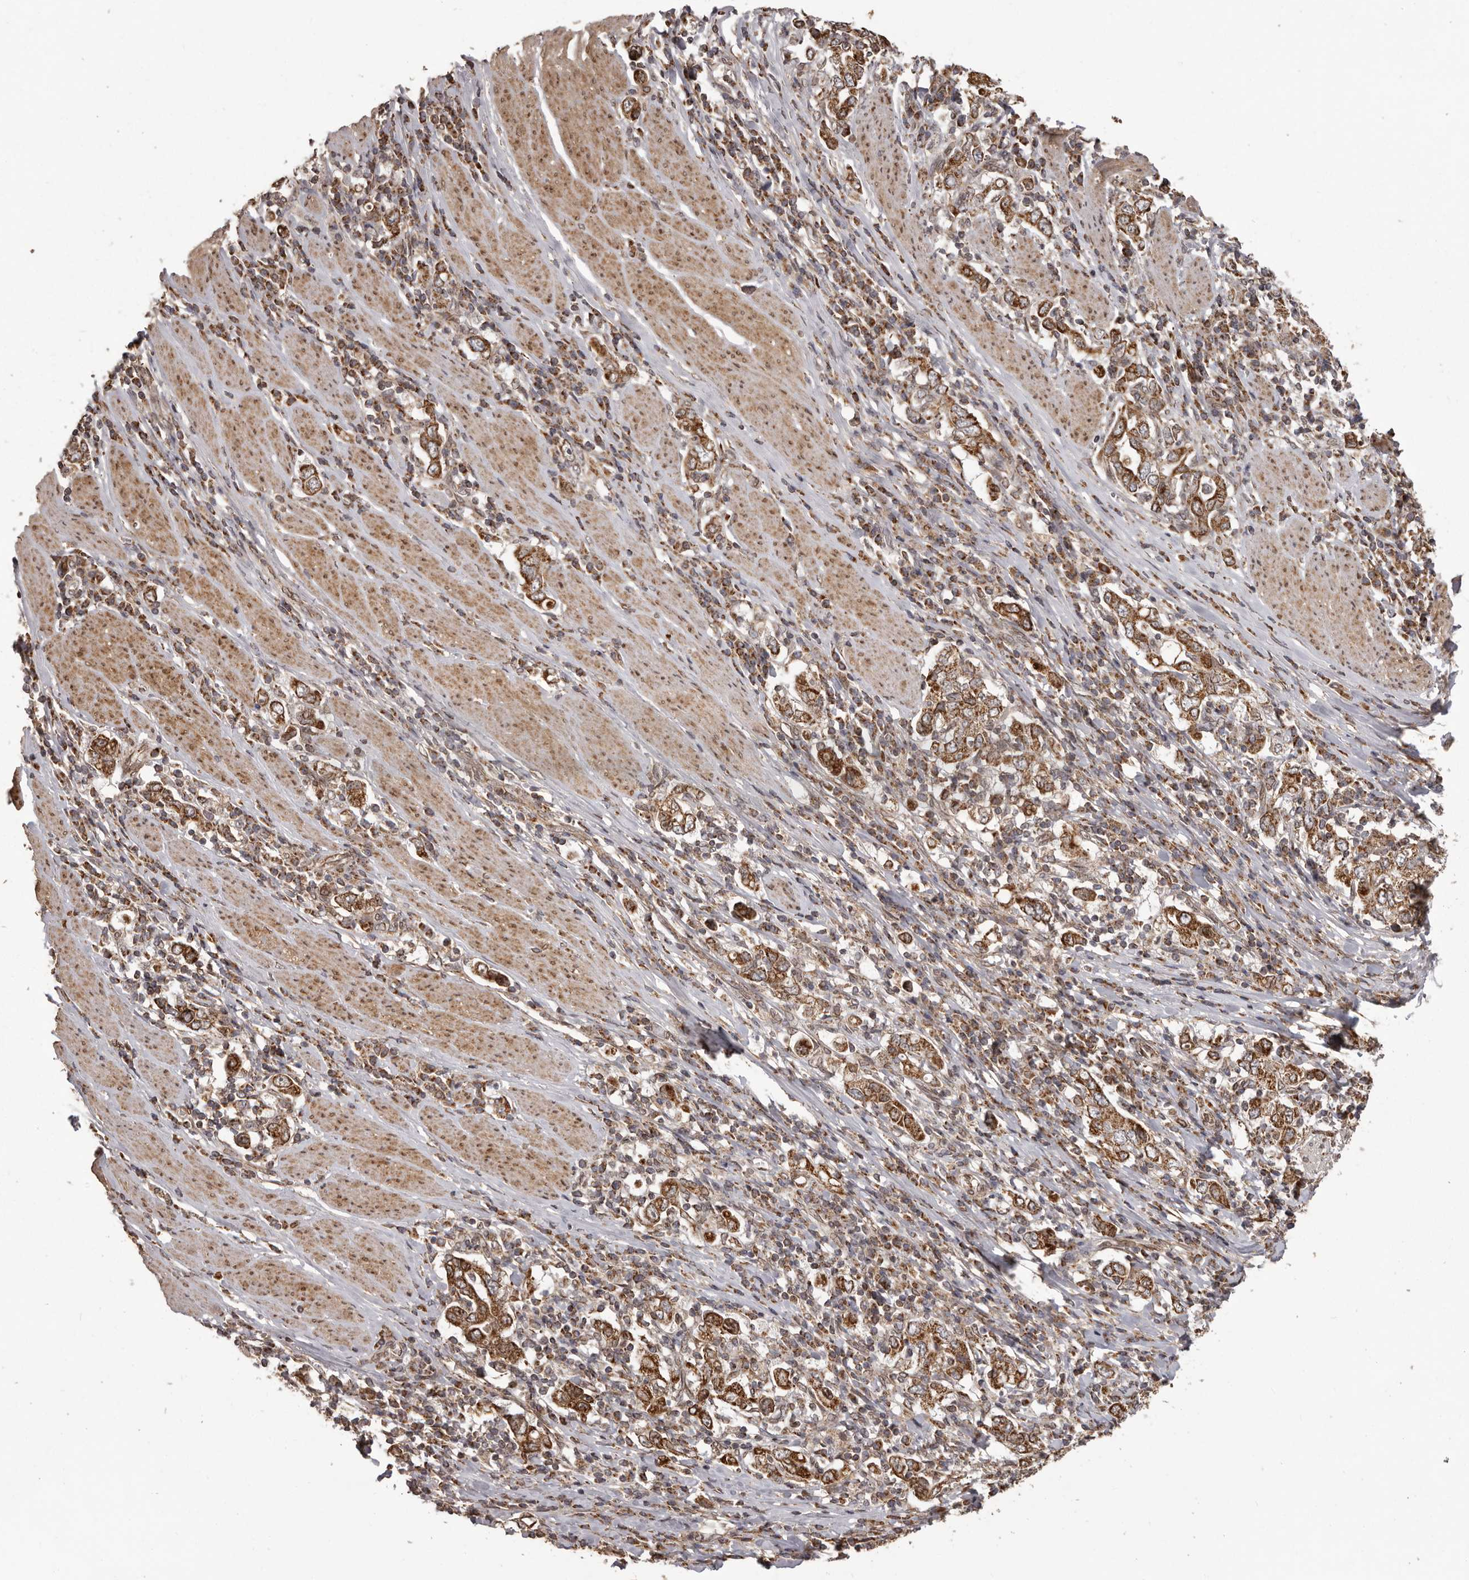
{"staining": {"intensity": "strong", "quantity": ">75%", "location": "cytoplasmic/membranous"}, "tissue": "stomach cancer", "cell_type": "Tumor cells", "image_type": "cancer", "snomed": [{"axis": "morphology", "description": "Adenocarcinoma, NOS"}, {"axis": "topography", "description": "Stomach, upper"}], "caption": "Adenocarcinoma (stomach) stained with DAB (3,3'-diaminobenzidine) IHC reveals high levels of strong cytoplasmic/membranous staining in about >75% of tumor cells. Immunohistochemistry stains the protein in brown and the nuclei are stained blue.", "gene": "CHRM2", "patient": {"sex": "male", "age": 62}}